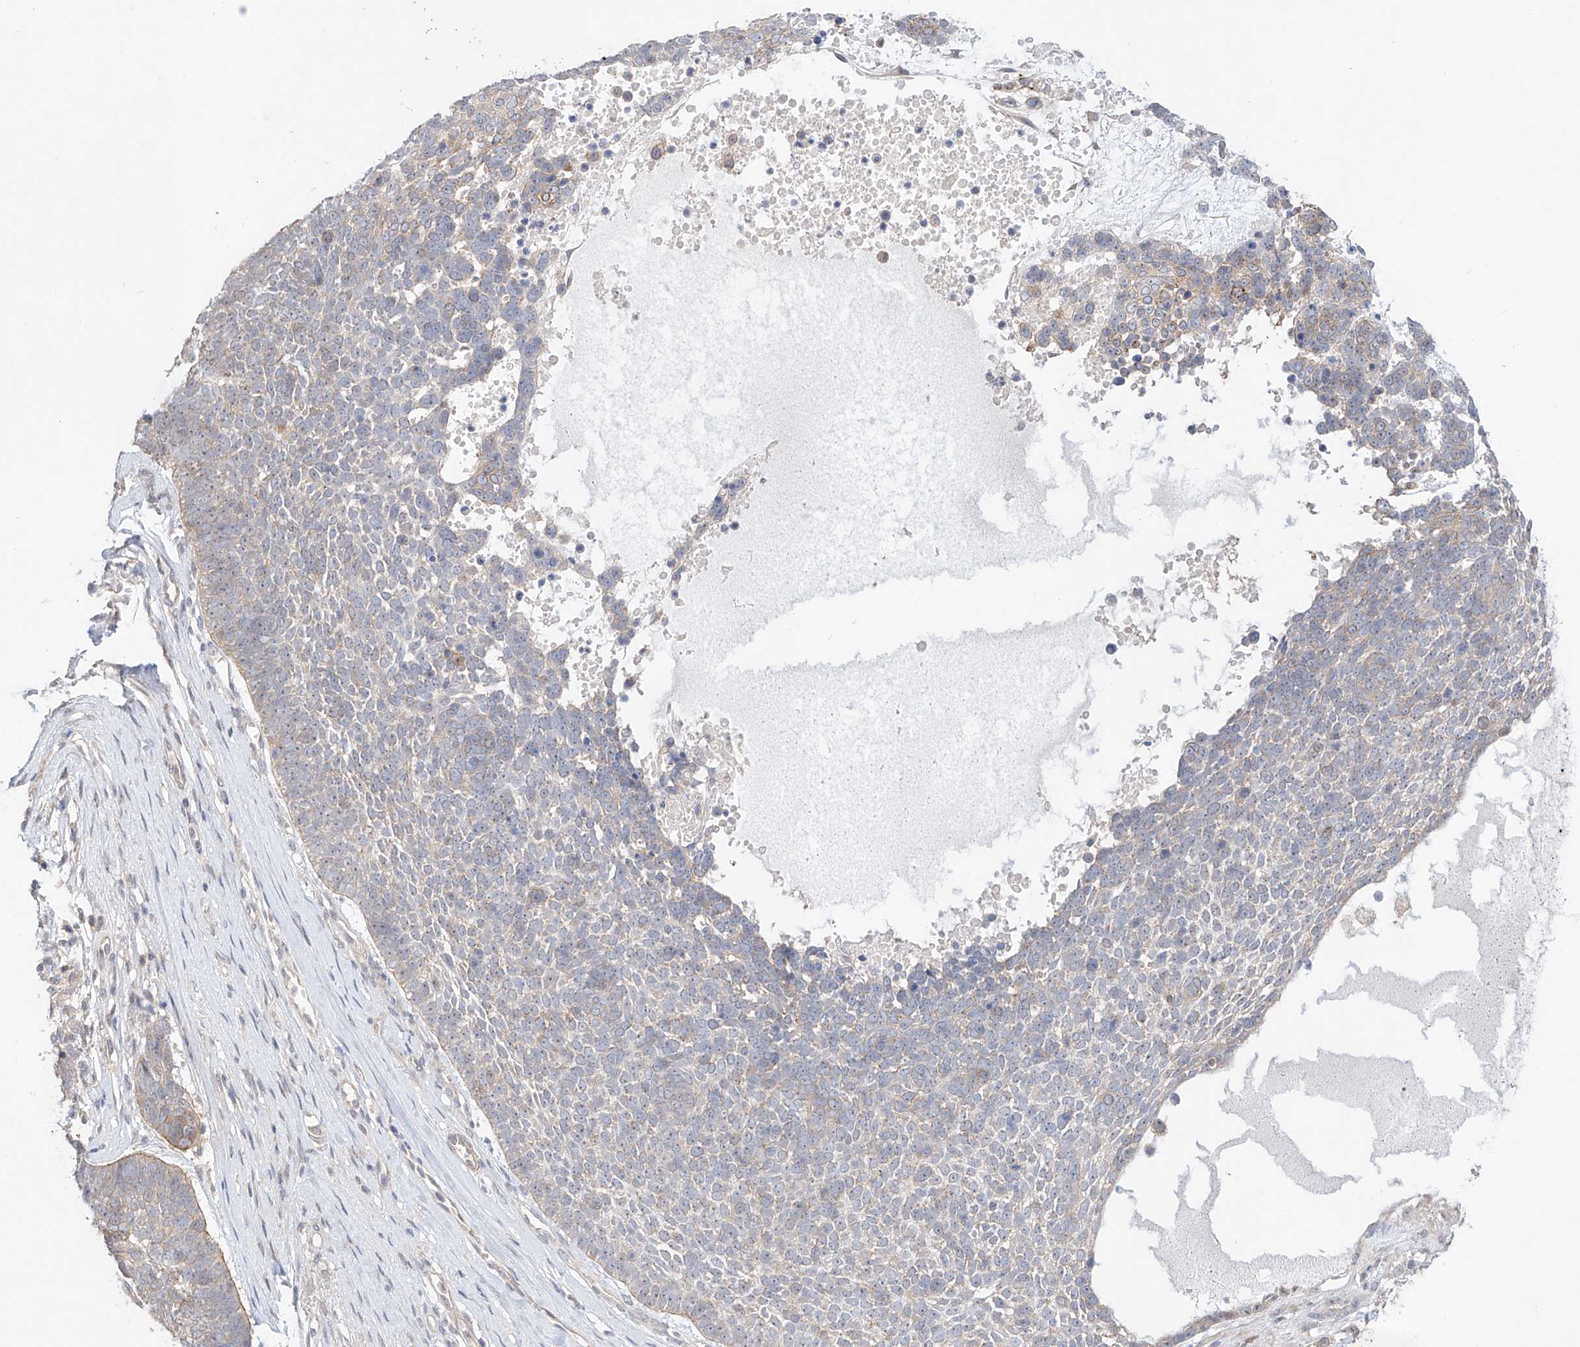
{"staining": {"intensity": "negative", "quantity": "none", "location": "none"}, "tissue": "skin cancer", "cell_type": "Tumor cells", "image_type": "cancer", "snomed": [{"axis": "morphology", "description": "Basal cell carcinoma"}, {"axis": "topography", "description": "Skin"}], "caption": "Immunohistochemical staining of human skin cancer exhibits no significant staining in tumor cells.", "gene": "TSR2", "patient": {"sex": "female", "age": 81}}